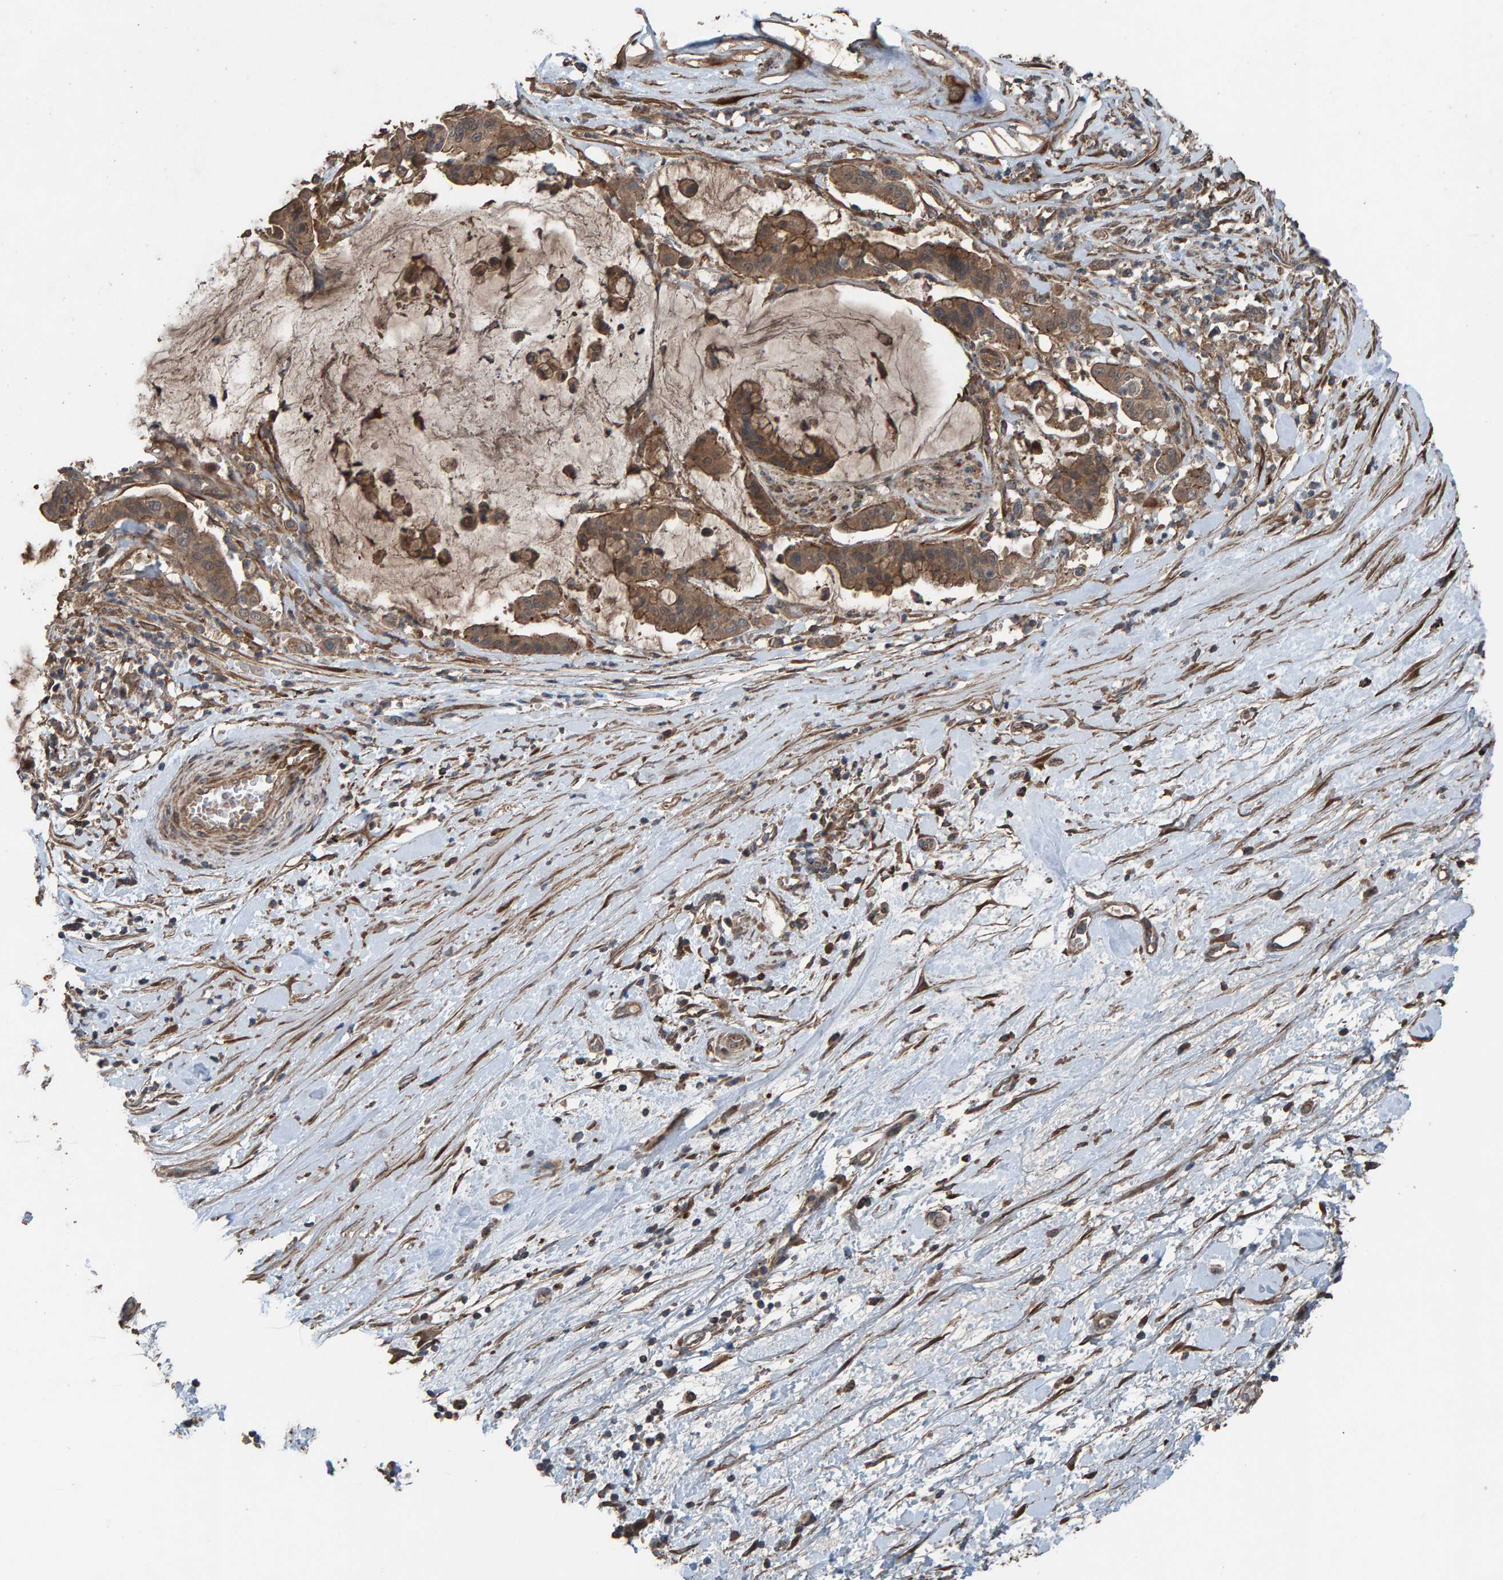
{"staining": {"intensity": "moderate", "quantity": ">75%", "location": "cytoplasmic/membranous"}, "tissue": "pancreatic cancer", "cell_type": "Tumor cells", "image_type": "cancer", "snomed": [{"axis": "morphology", "description": "Adenocarcinoma, NOS"}, {"axis": "topography", "description": "Pancreas"}], "caption": "Immunohistochemistry staining of pancreatic cancer (adenocarcinoma), which exhibits medium levels of moderate cytoplasmic/membranous positivity in about >75% of tumor cells indicating moderate cytoplasmic/membranous protein expression. The staining was performed using DAB (brown) for protein detection and nuclei were counterstained in hematoxylin (blue).", "gene": "DUS1L", "patient": {"sex": "male", "age": 41}}